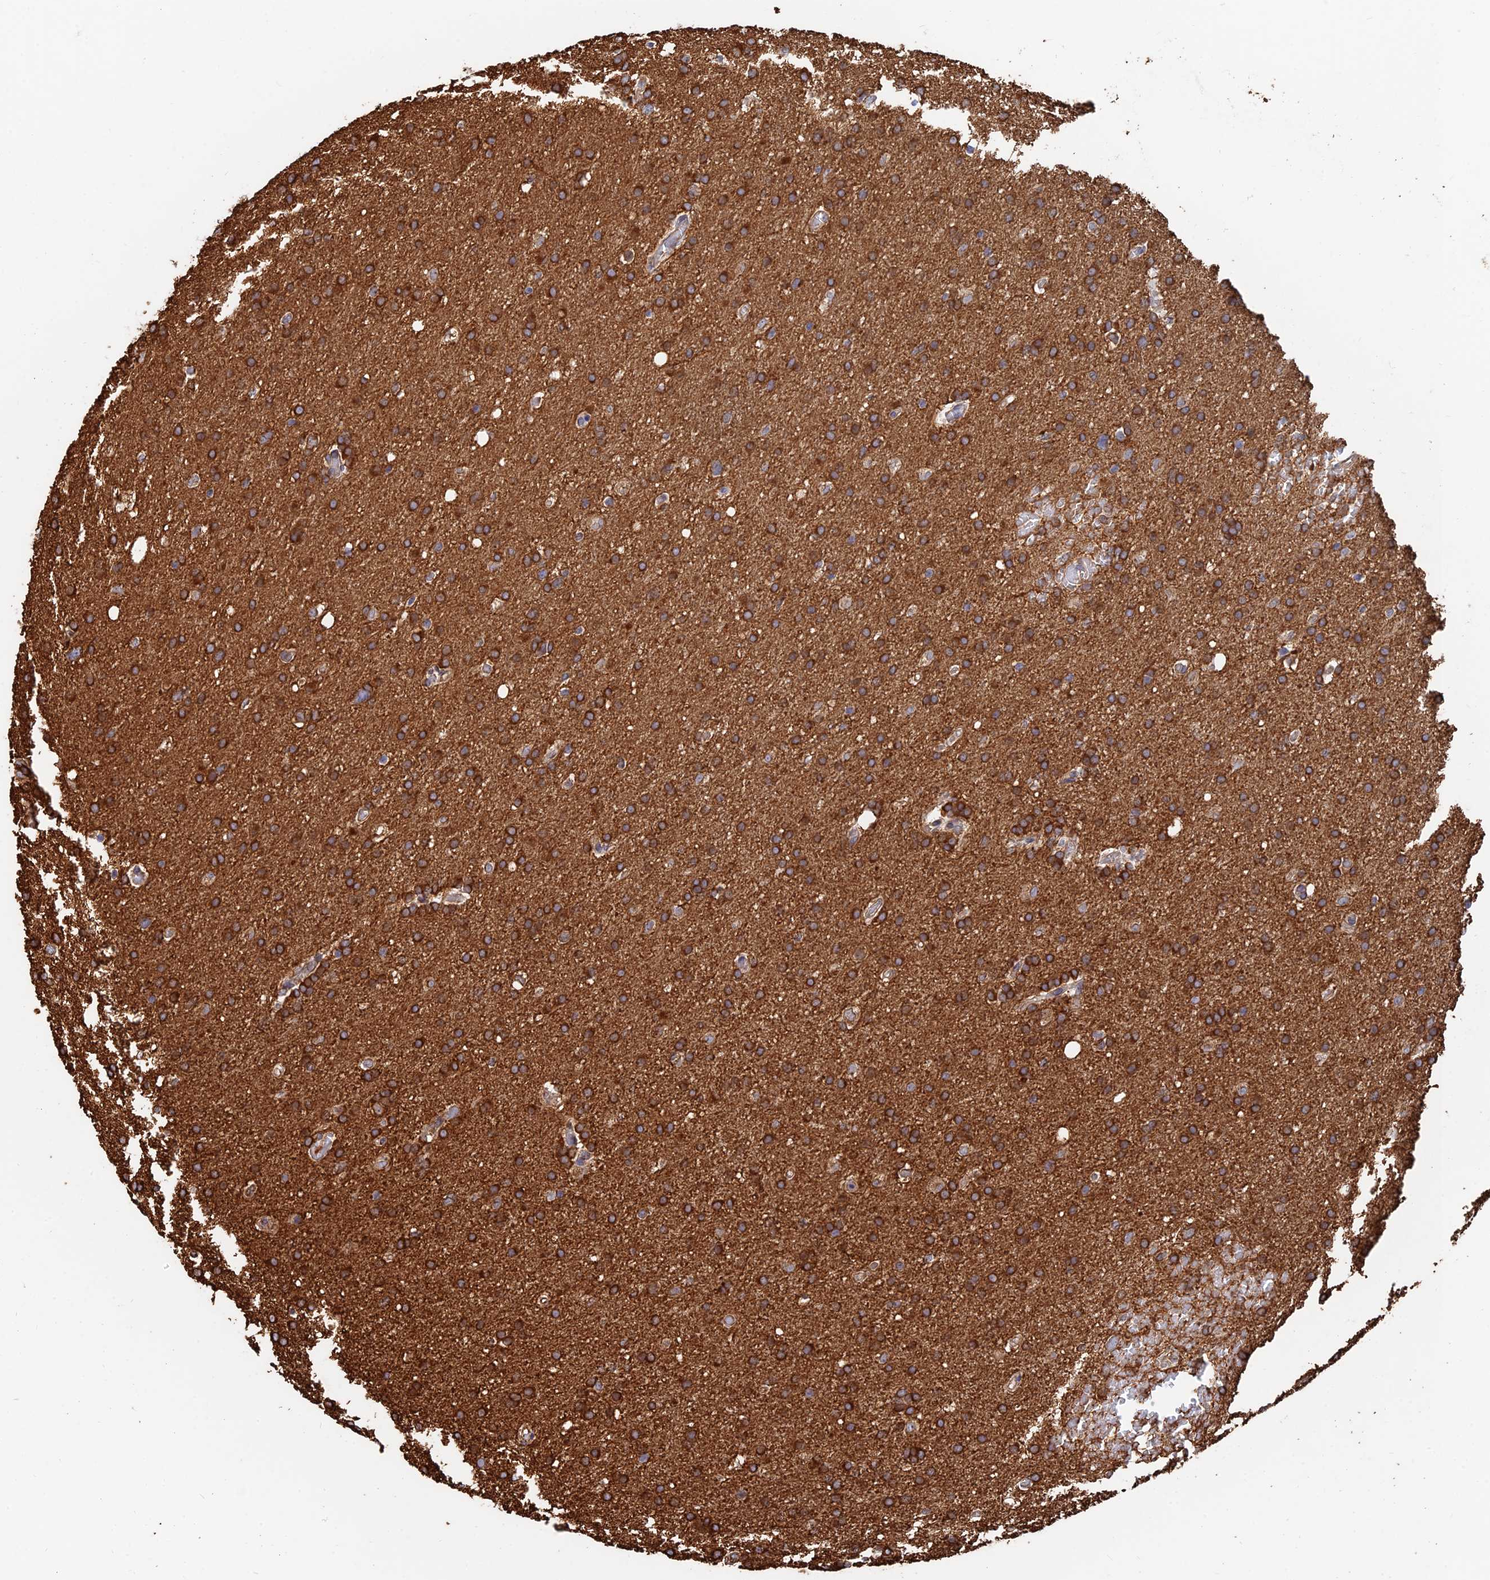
{"staining": {"intensity": "strong", "quantity": ">75%", "location": "cytoplasmic/membranous"}, "tissue": "glioma", "cell_type": "Tumor cells", "image_type": "cancer", "snomed": [{"axis": "morphology", "description": "Glioma, malignant, High grade"}, {"axis": "topography", "description": "Cerebral cortex"}], "caption": "Strong cytoplasmic/membranous expression is present in about >75% of tumor cells in malignant glioma (high-grade).", "gene": "WBP11", "patient": {"sex": "female", "age": 36}}